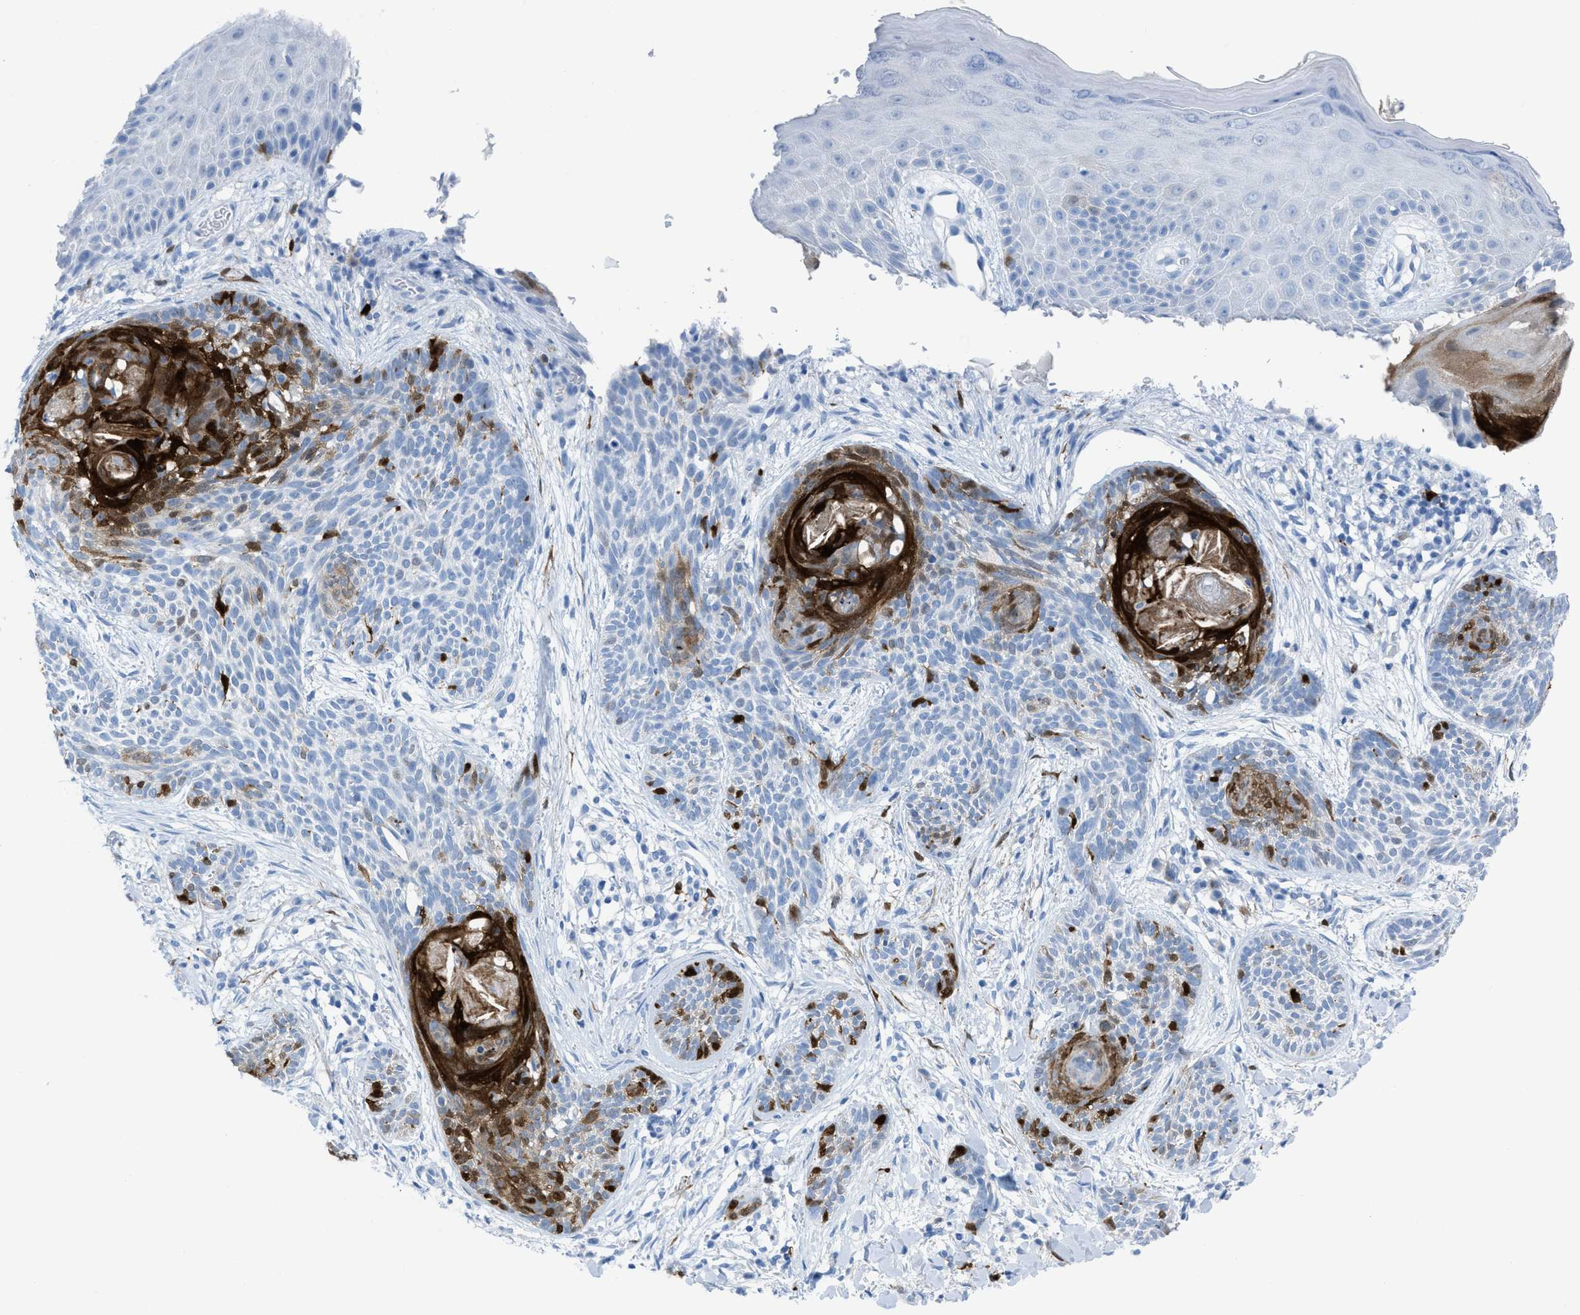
{"staining": {"intensity": "strong", "quantity": "<25%", "location": "cytoplasmic/membranous"}, "tissue": "skin cancer", "cell_type": "Tumor cells", "image_type": "cancer", "snomed": [{"axis": "morphology", "description": "Basal cell carcinoma"}, {"axis": "topography", "description": "Skin"}], "caption": "Protein expression analysis of skin cancer displays strong cytoplasmic/membranous expression in about <25% of tumor cells. The staining is performed using DAB (3,3'-diaminobenzidine) brown chromogen to label protein expression. The nuclei are counter-stained blue using hematoxylin.", "gene": "CDKN2A", "patient": {"sex": "female", "age": 59}}